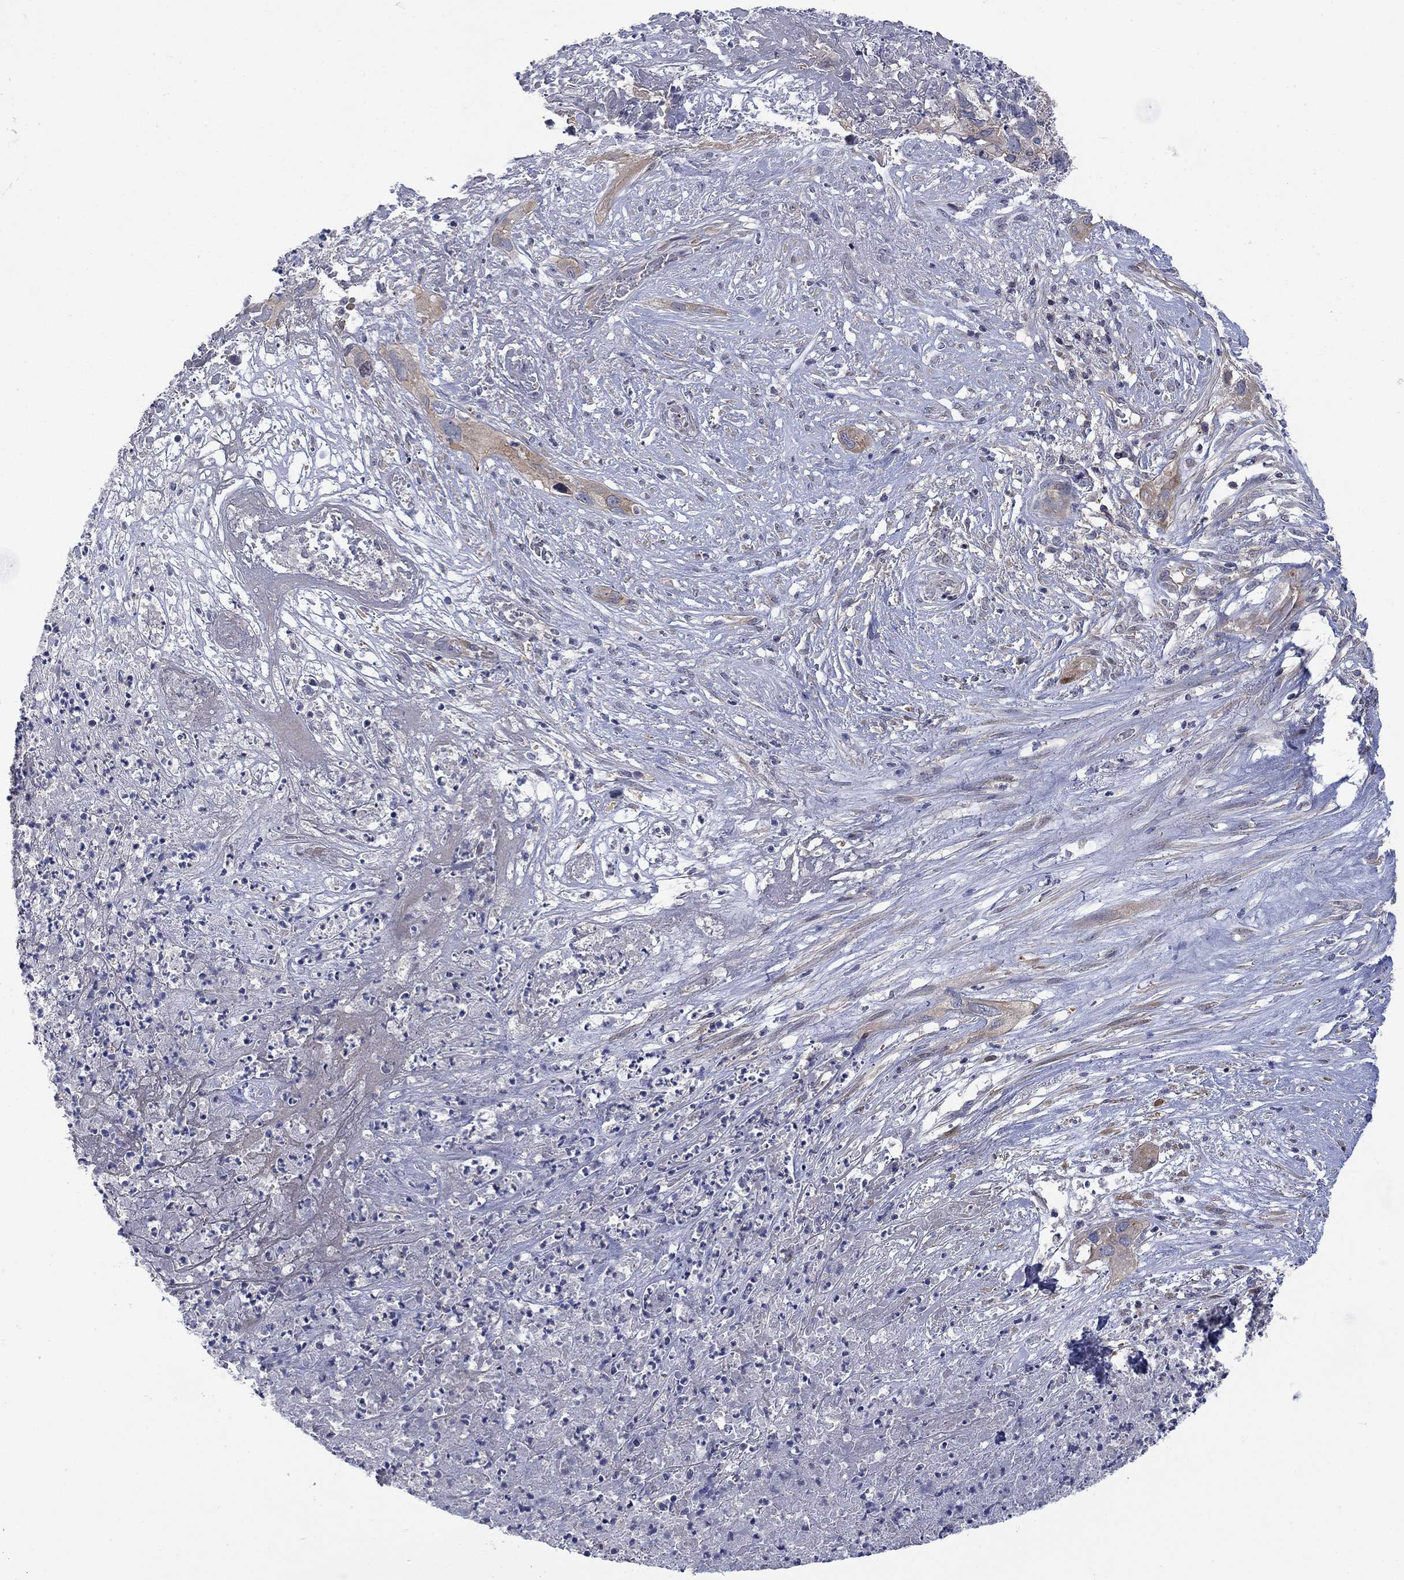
{"staining": {"intensity": "weak", "quantity": "25%-75%", "location": "cytoplasmic/membranous"}, "tissue": "cervical cancer", "cell_type": "Tumor cells", "image_type": "cancer", "snomed": [{"axis": "morphology", "description": "Squamous cell carcinoma, NOS"}, {"axis": "topography", "description": "Cervix"}], "caption": "Tumor cells display low levels of weak cytoplasmic/membranous staining in approximately 25%-75% of cells in human cervical cancer. (IHC, brightfield microscopy, high magnification).", "gene": "PDZD2", "patient": {"sex": "female", "age": 57}}